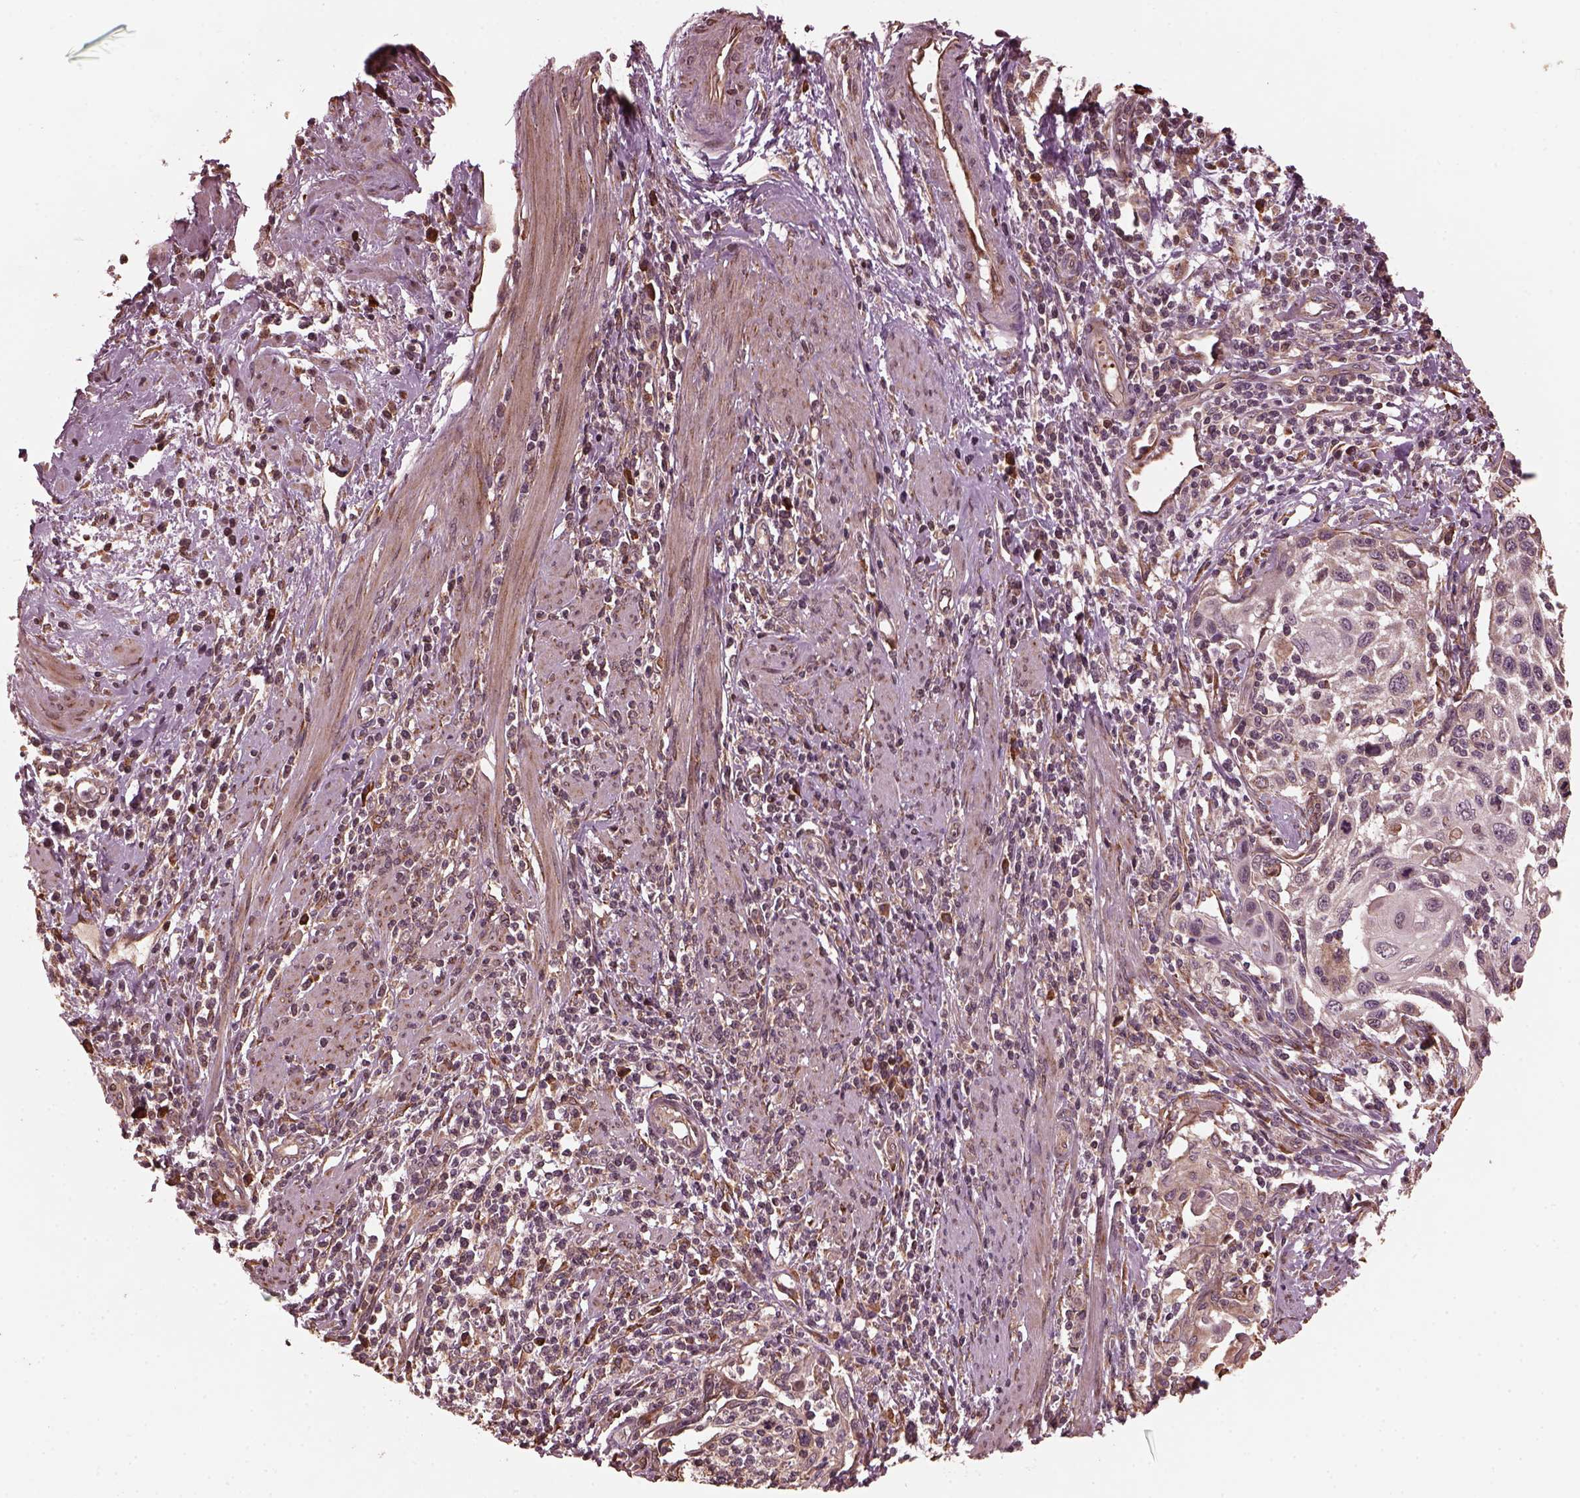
{"staining": {"intensity": "negative", "quantity": "none", "location": "none"}, "tissue": "cervical cancer", "cell_type": "Tumor cells", "image_type": "cancer", "snomed": [{"axis": "morphology", "description": "Squamous cell carcinoma, NOS"}, {"axis": "topography", "description": "Cervix"}], "caption": "A high-resolution photomicrograph shows immunohistochemistry (IHC) staining of squamous cell carcinoma (cervical), which demonstrates no significant expression in tumor cells.", "gene": "ZNF292", "patient": {"sex": "female", "age": 70}}